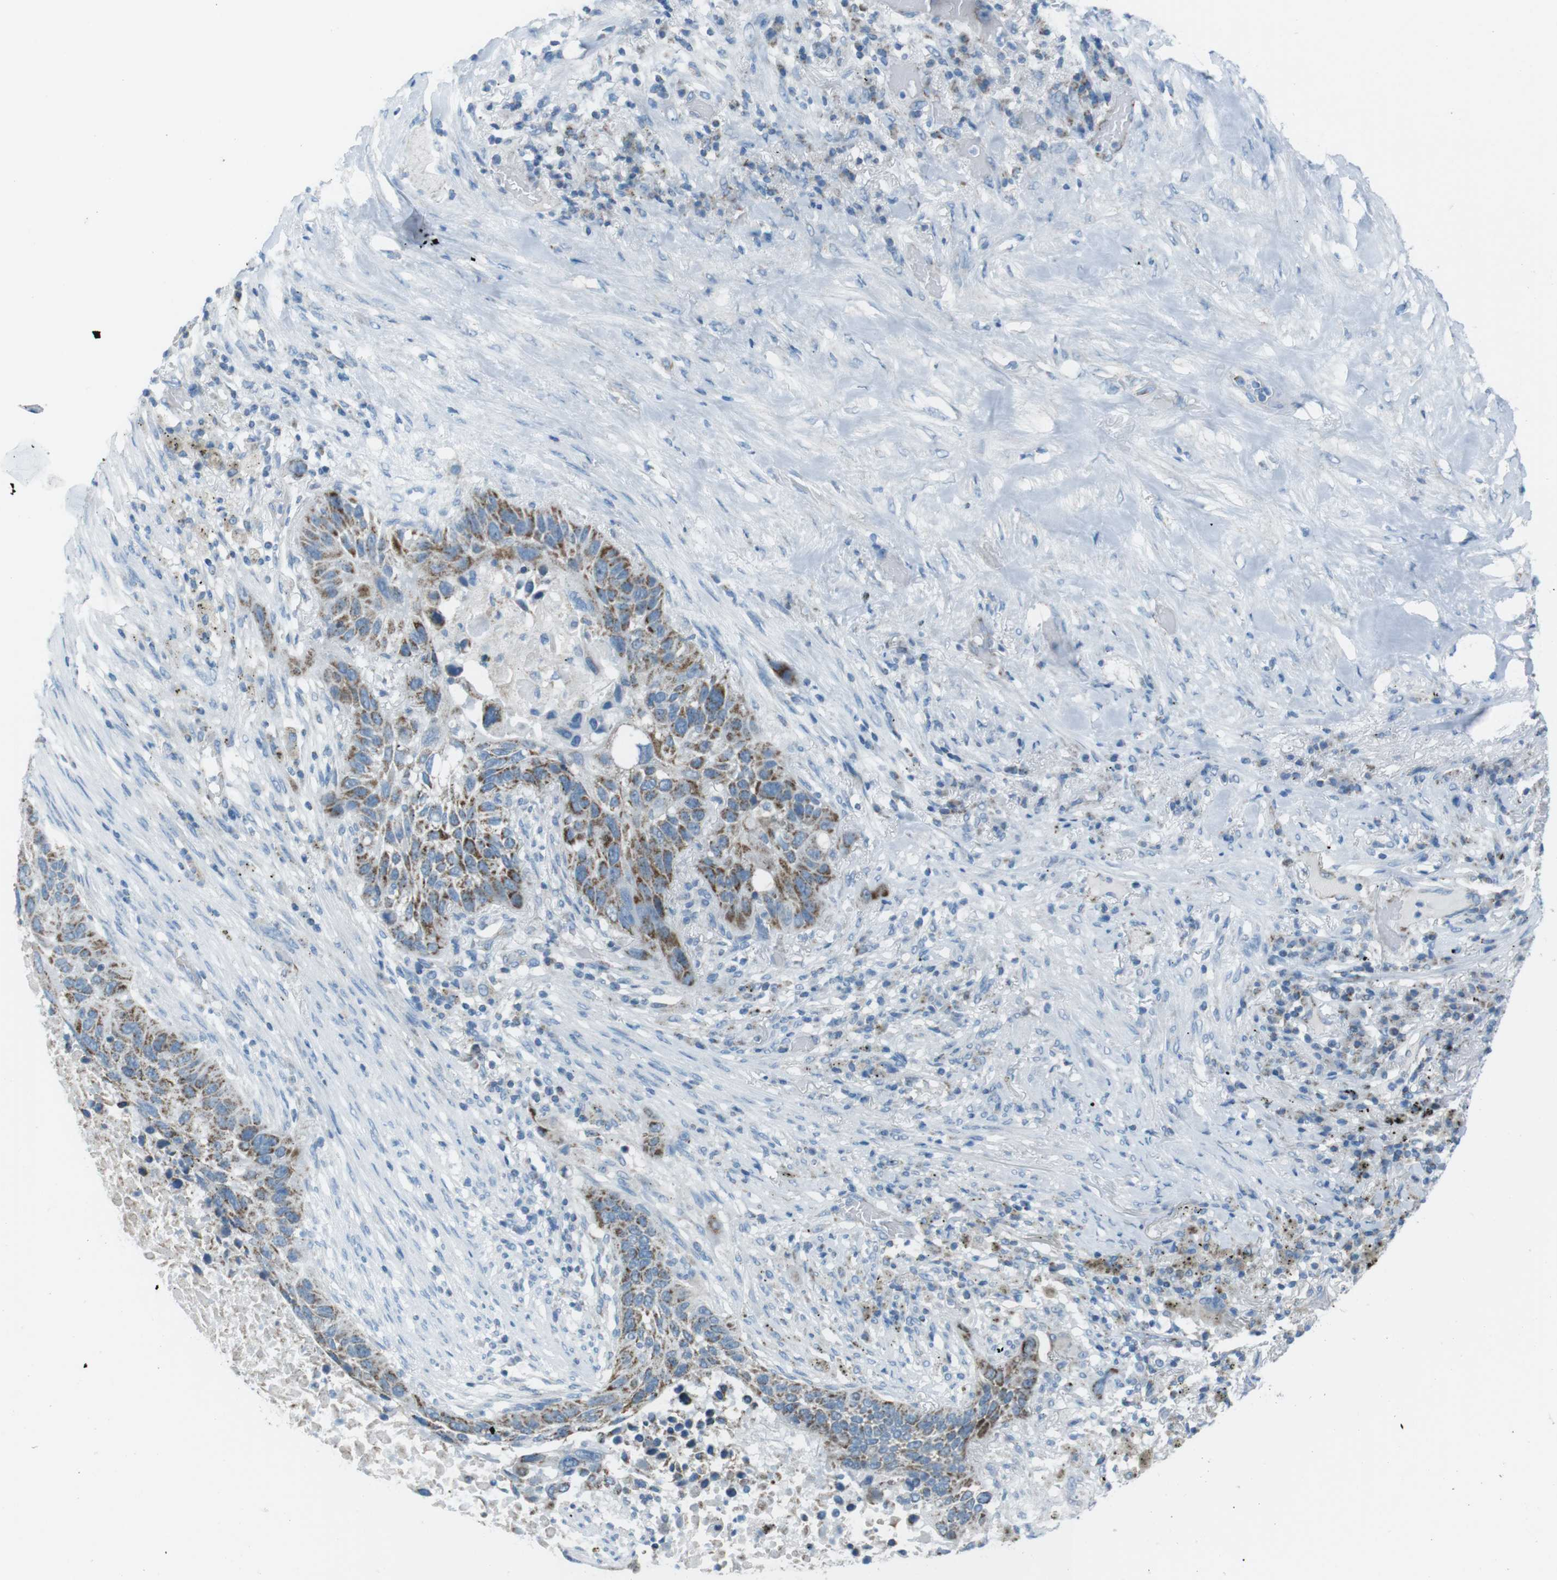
{"staining": {"intensity": "strong", "quantity": "25%-75%", "location": "cytoplasmic/membranous"}, "tissue": "lung cancer", "cell_type": "Tumor cells", "image_type": "cancer", "snomed": [{"axis": "morphology", "description": "Squamous cell carcinoma, NOS"}, {"axis": "topography", "description": "Lung"}], "caption": "The micrograph demonstrates a brown stain indicating the presence of a protein in the cytoplasmic/membranous of tumor cells in squamous cell carcinoma (lung).", "gene": "DNAJA3", "patient": {"sex": "male", "age": 57}}